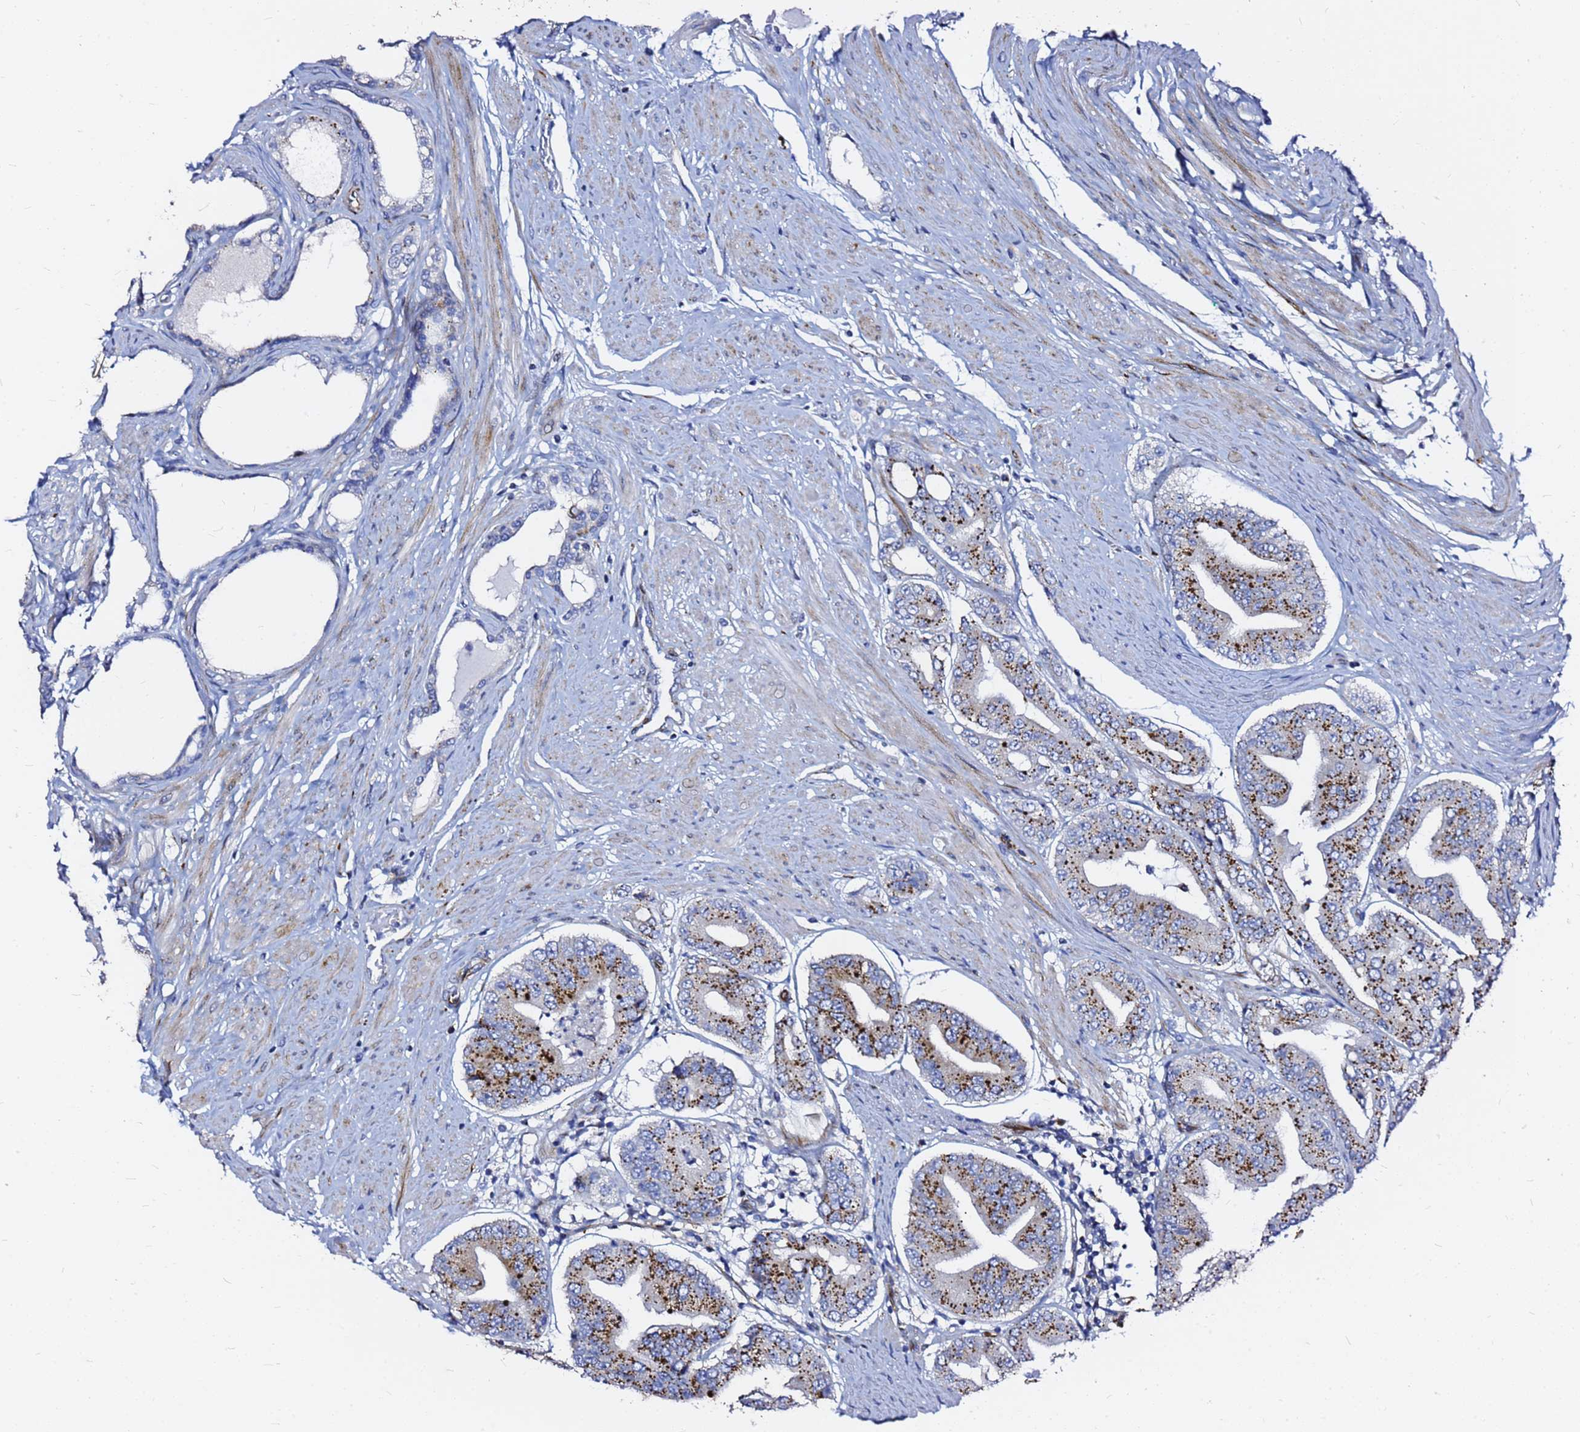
{"staining": {"intensity": "strong", "quantity": ">75%", "location": "cytoplasmic/membranous"}, "tissue": "prostate cancer", "cell_type": "Tumor cells", "image_type": "cancer", "snomed": [{"axis": "morphology", "description": "Adenocarcinoma, High grade"}, {"axis": "topography", "description": "Prostate"}], "caption": "Immunohistochemistry (IHC) histopathology image of neoplastic tissue: human adenocarcinoma (high-grade) (prostate) stained using IHC displays high levels of strong protein expression localized specifically in the cytoplasmic/membranous of tumor cells, appearing as a cytoplasmic/membranous brown color.", "gene": "TUBA8", "patient": {"sex": "male", "age": 63}}